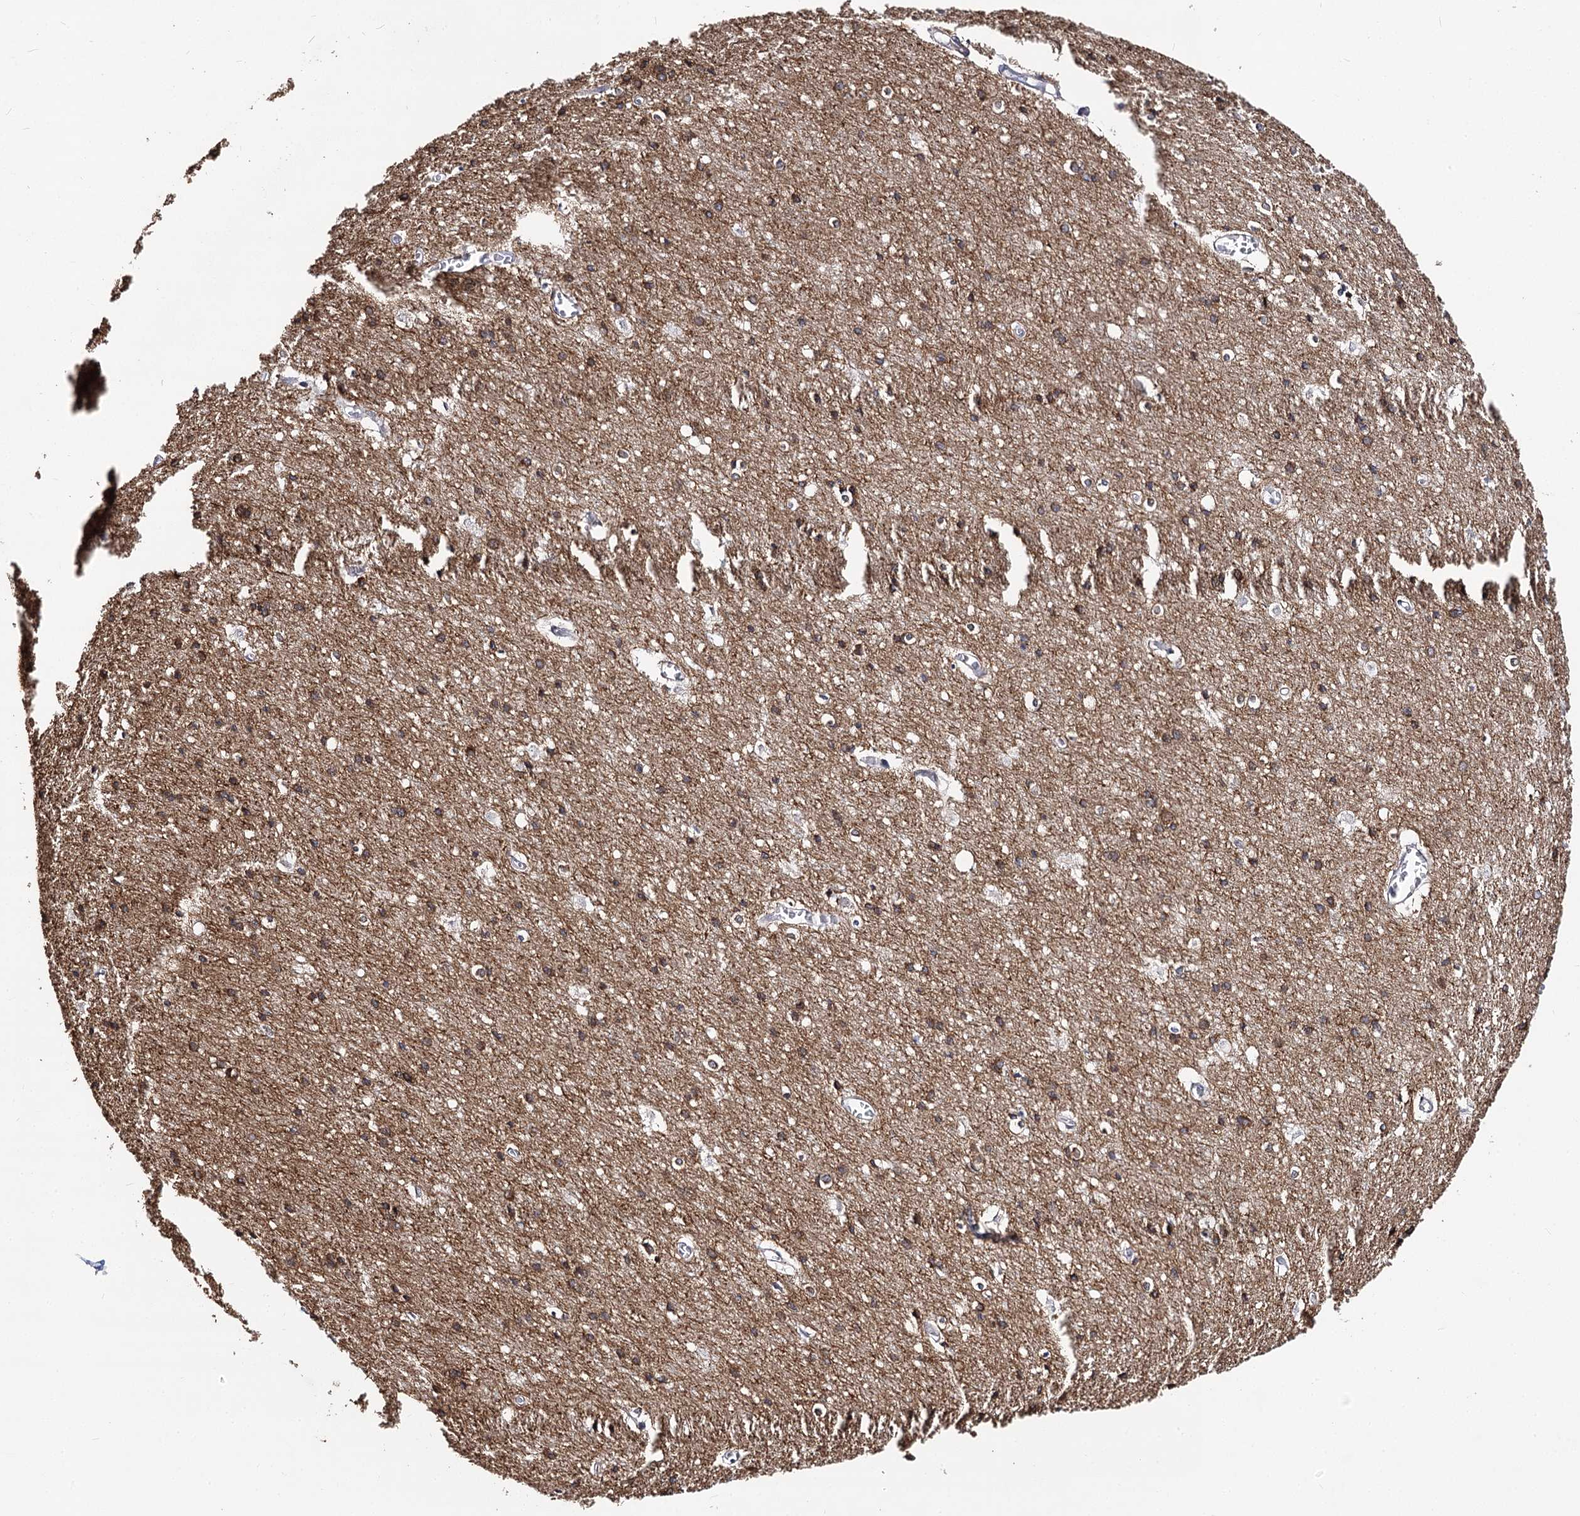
{"staining": {"intensity": "negative", "quantity": "none", "location": "none"}, "tissue": "cerebral cortex", "cell_type": "Endothelial cells", "image_type": "normal", "snomed": [{"axis": "morphology", "description": "Normal tissue, NOS"}, {"axis": "topography", "description": "Cerebral cortex"}], "caption": "This is a micrograph of immunohistochemistry staining of normal cerebral cortex, which shows no expression in endothelial cells. Nuclei are stained in blue.", "gene": "TEX12", "patient": {"sex": "male", "age": 54}}